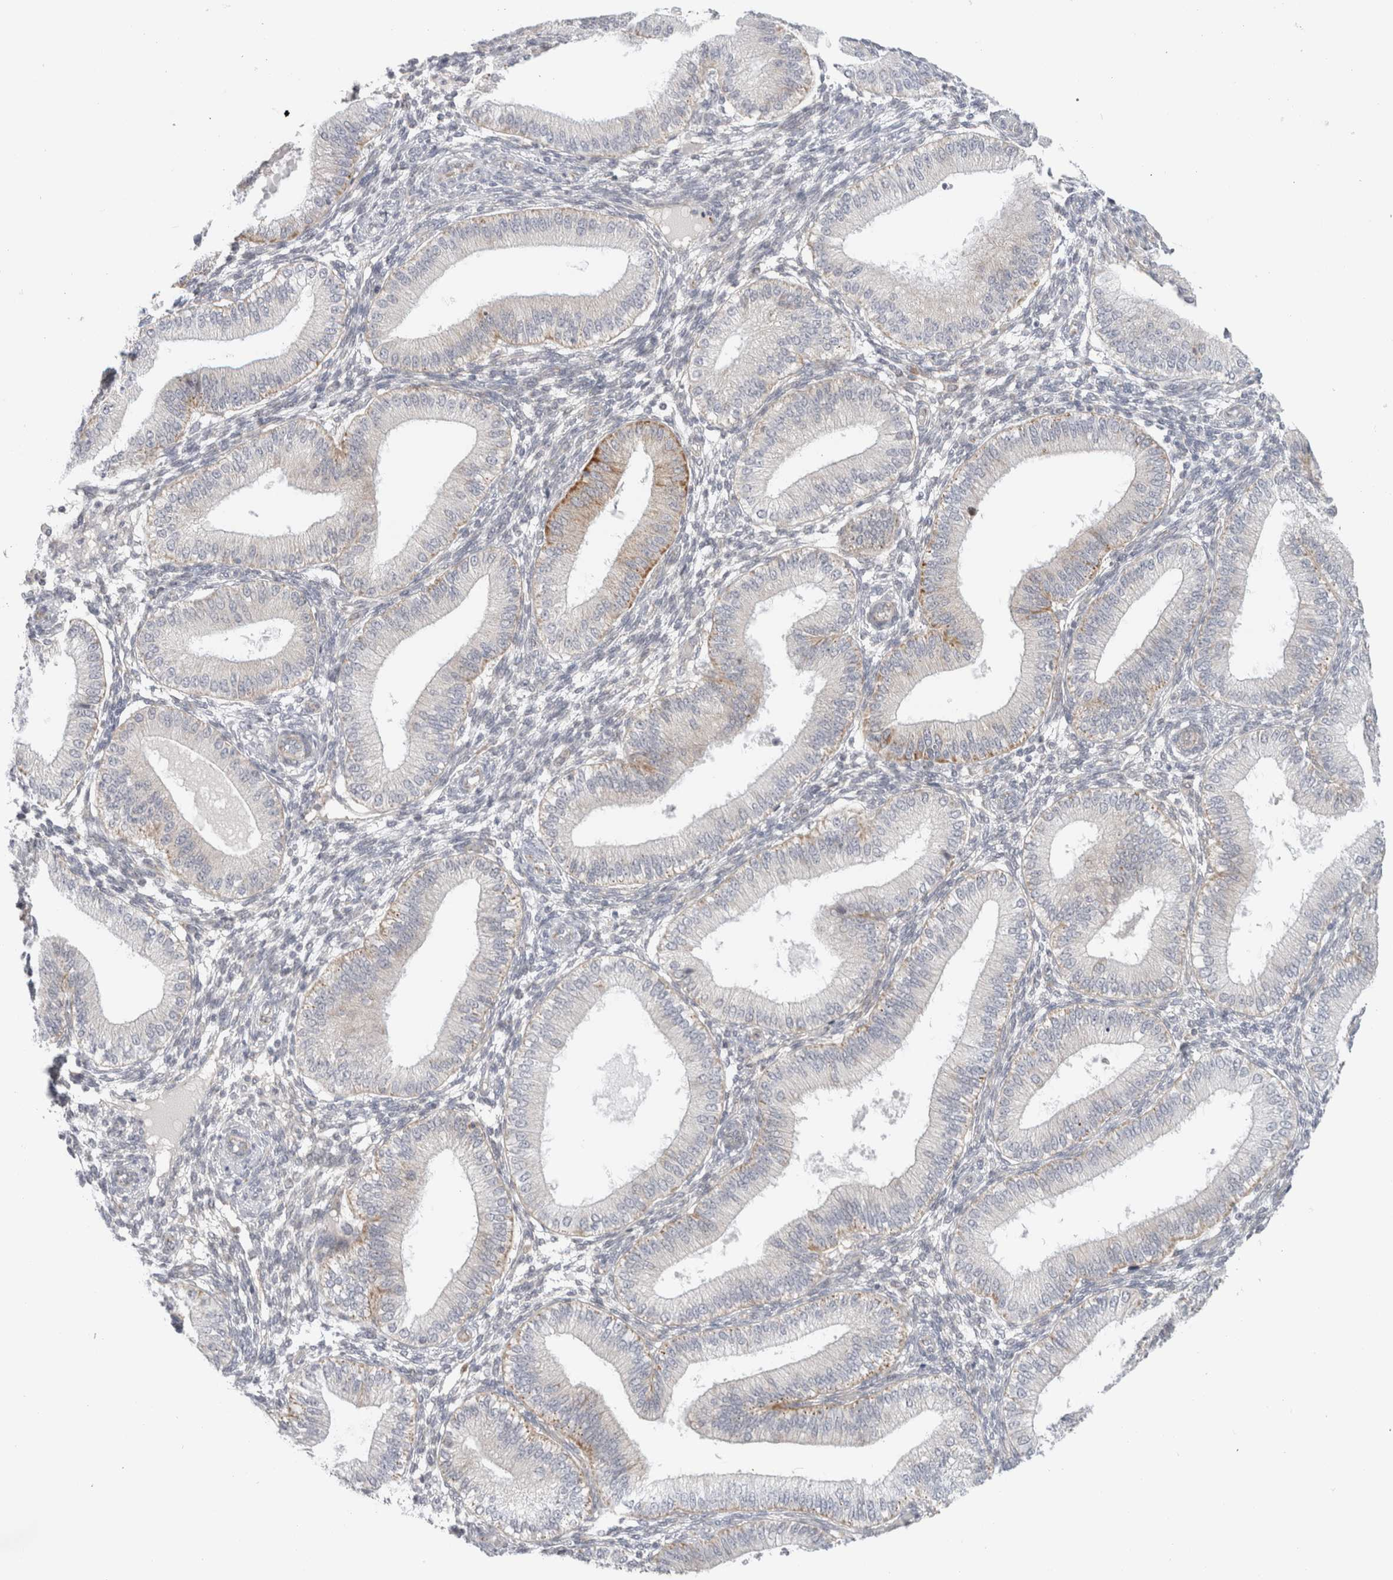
{"staining": {"intensity": "negative", "quantity": "none", "location": "none"}, "tissue": "endometrium", "cell_type": "Cells in endometrial stroma", "image_type": "normal", "snomed": [{"axis": "morphology", "description": "Normal tissue, NOS"}, {"axis": "topography", "description": "Endometrium"}], "caption": "Endometrium stained for a protein using immunohistochemistry (IHC) reveals no expression cells in endometrial stroma.", "gene": "FAHD1", "patient": {"sex": "female", "age": 39}}